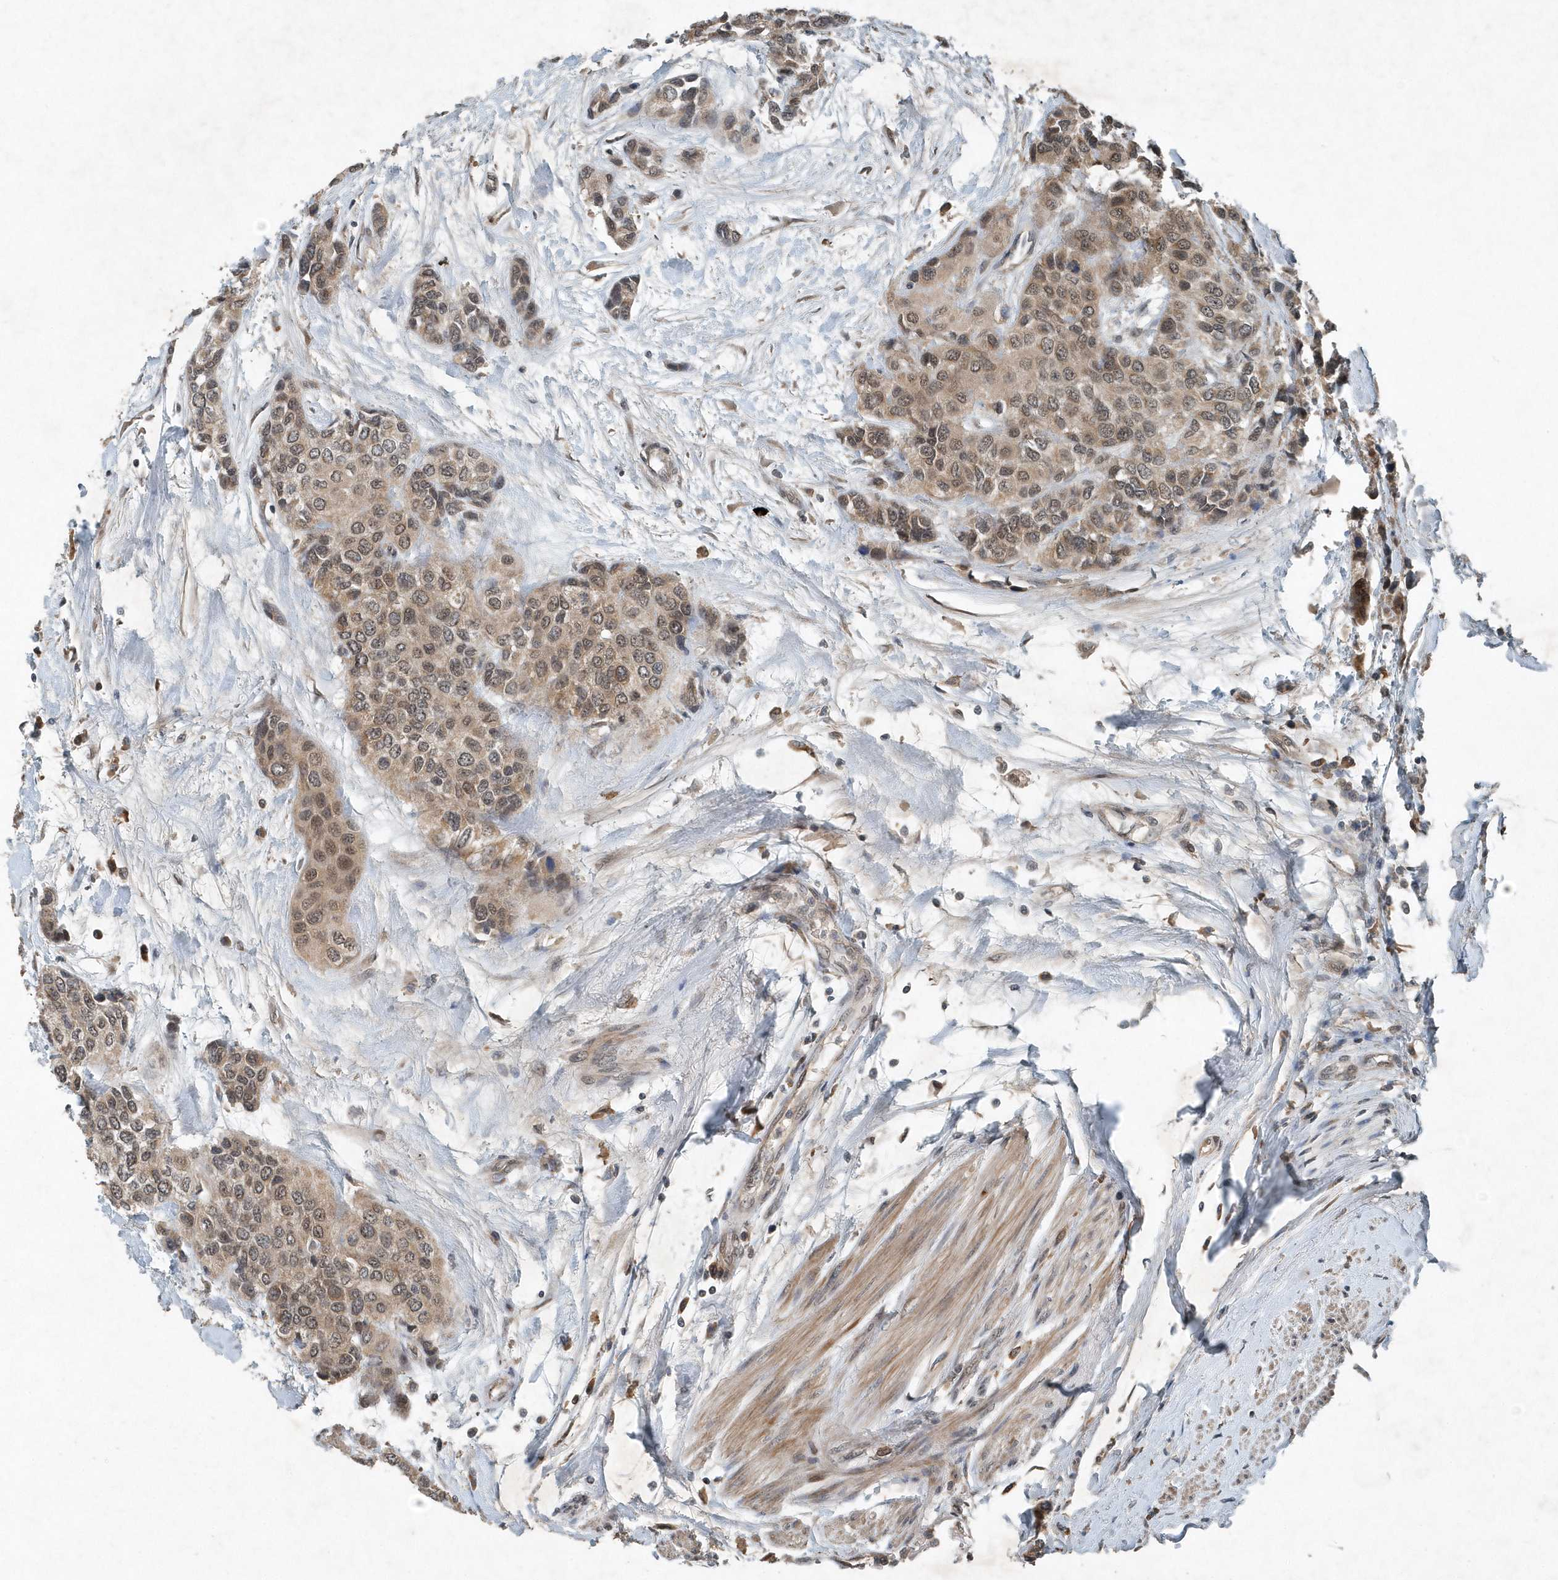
{"staining": {"intensity": "weak", "quantity": "25%-75%", "location": "cytoplasmic/membranous,nuclear"}, "tissue": "urothelial cancer", "cell_type": "Tumor cells", "image_type": "cancer", "snomed": [{"axis": "morphology", "description": "Normal tissue, NOS"}, {"axis": "morphology", "description": "Urothelial carcinoma, High grade"}, {"axis": "topography", "description": "Vascular tissue"}, {"axis": "topography", "description": "Urinary bladder"}], "caption": "Urothelial cancer stained with DAB immunohistochemistry demonstrates low levels of weak cytoplasmic/membranous and nuclear staining in approximately 25%-75% of tumor cells.", "gene": "SCFD2", "patient": {"sex": "female", "age": 56}}